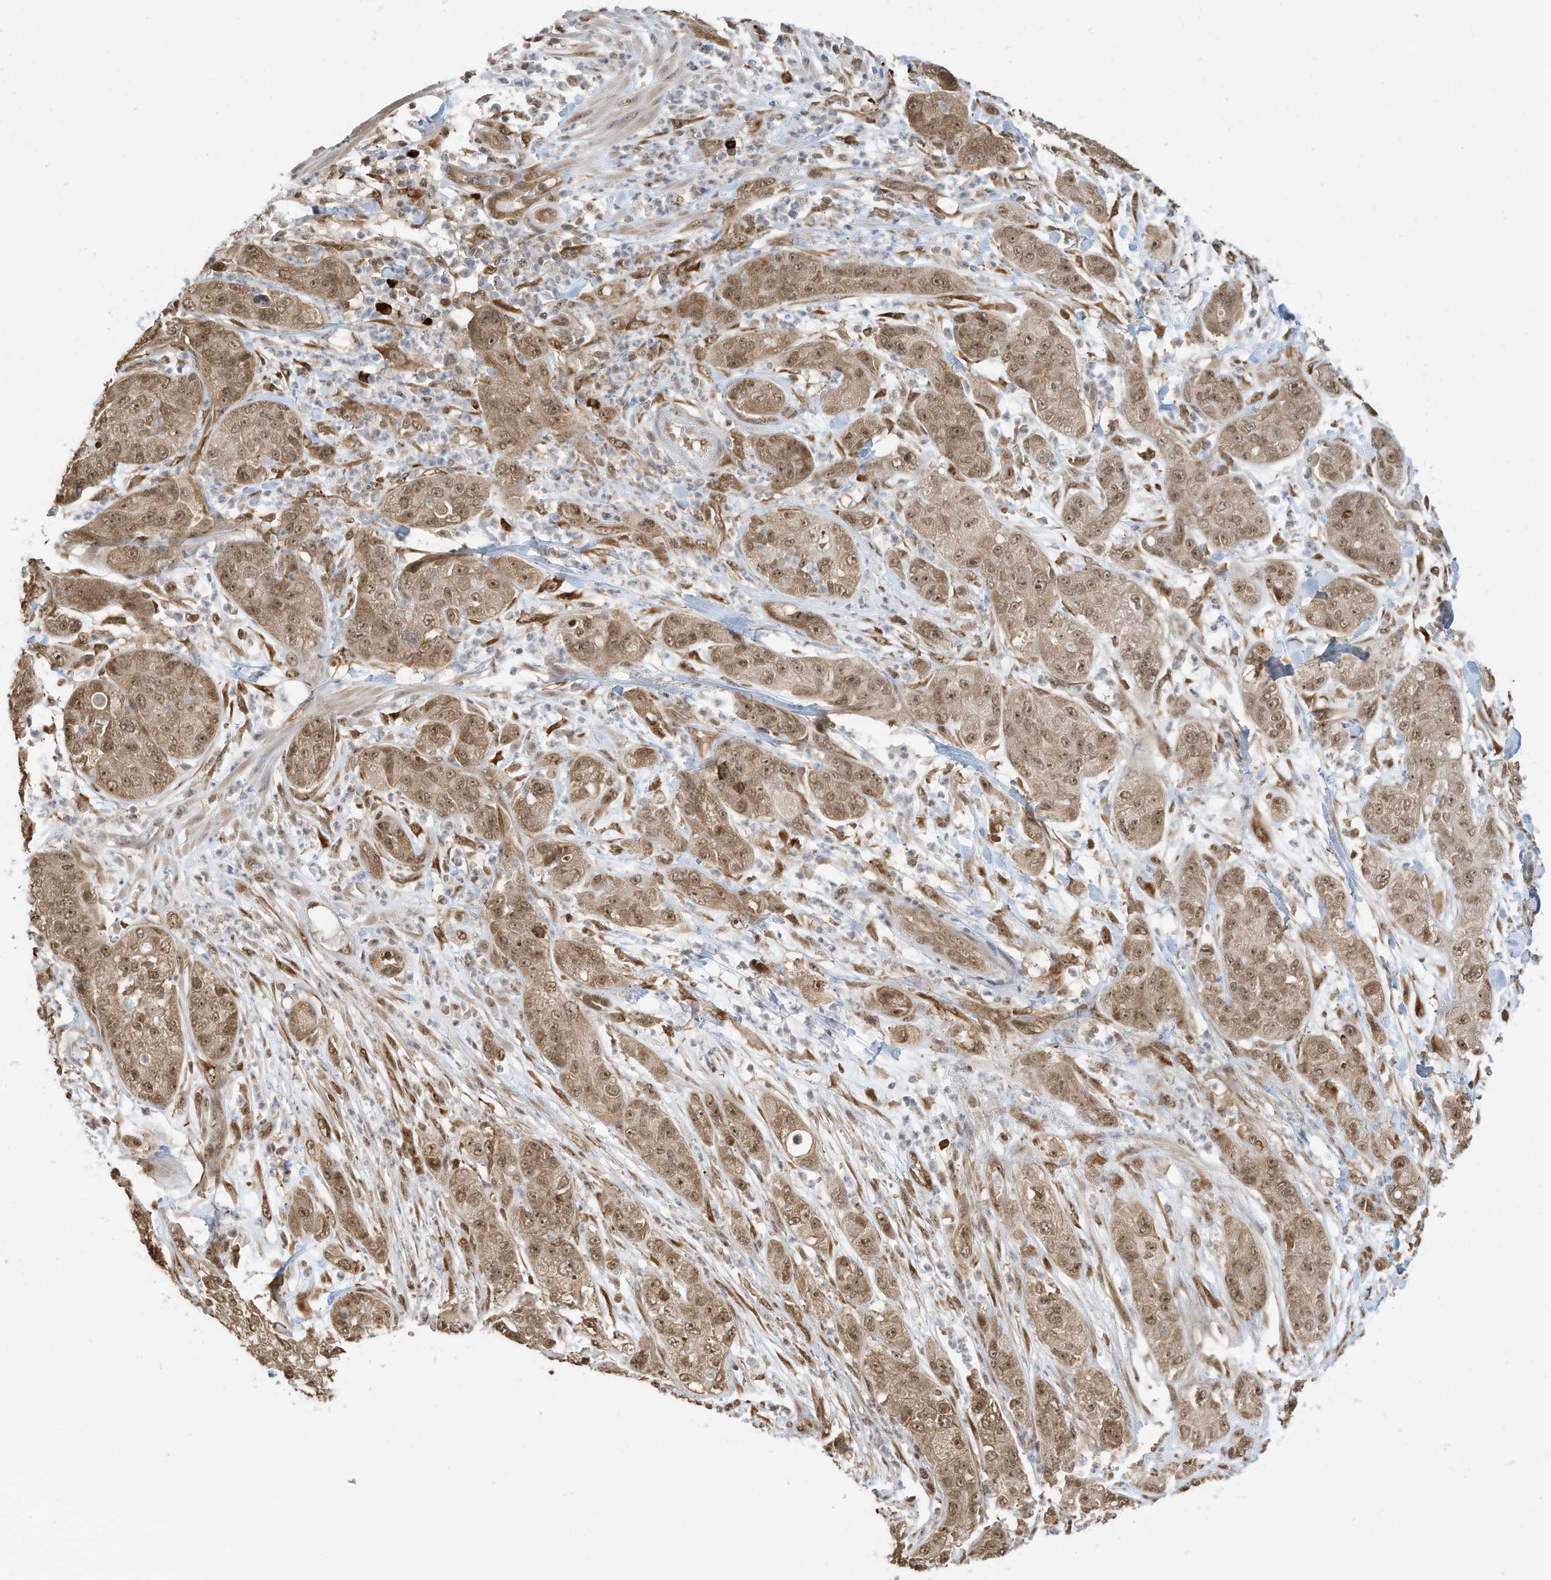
{"staining": {"intensity": "moderate", "quantity": ">75%", "location": "cytoplasmic/membranous,nuclear"}, "tissue": "pancreatic cancer", "cell_type": "Tumor cells", "image_type": "cancer", "snomed": [{"axis": "morphology", "description": "Adenocarcinoma, NOS"}, {"axis": "topography", "description": "Pancreas"}], "caption": "Immunohistochemical staining of human pancreatic cancer shows medium levels of moderate cytoplasmic/membranous and nuclear expression in about >75% of tumor cells.", "gene": "ZNF195", "patient": {"sex": "female", "age": 78}}